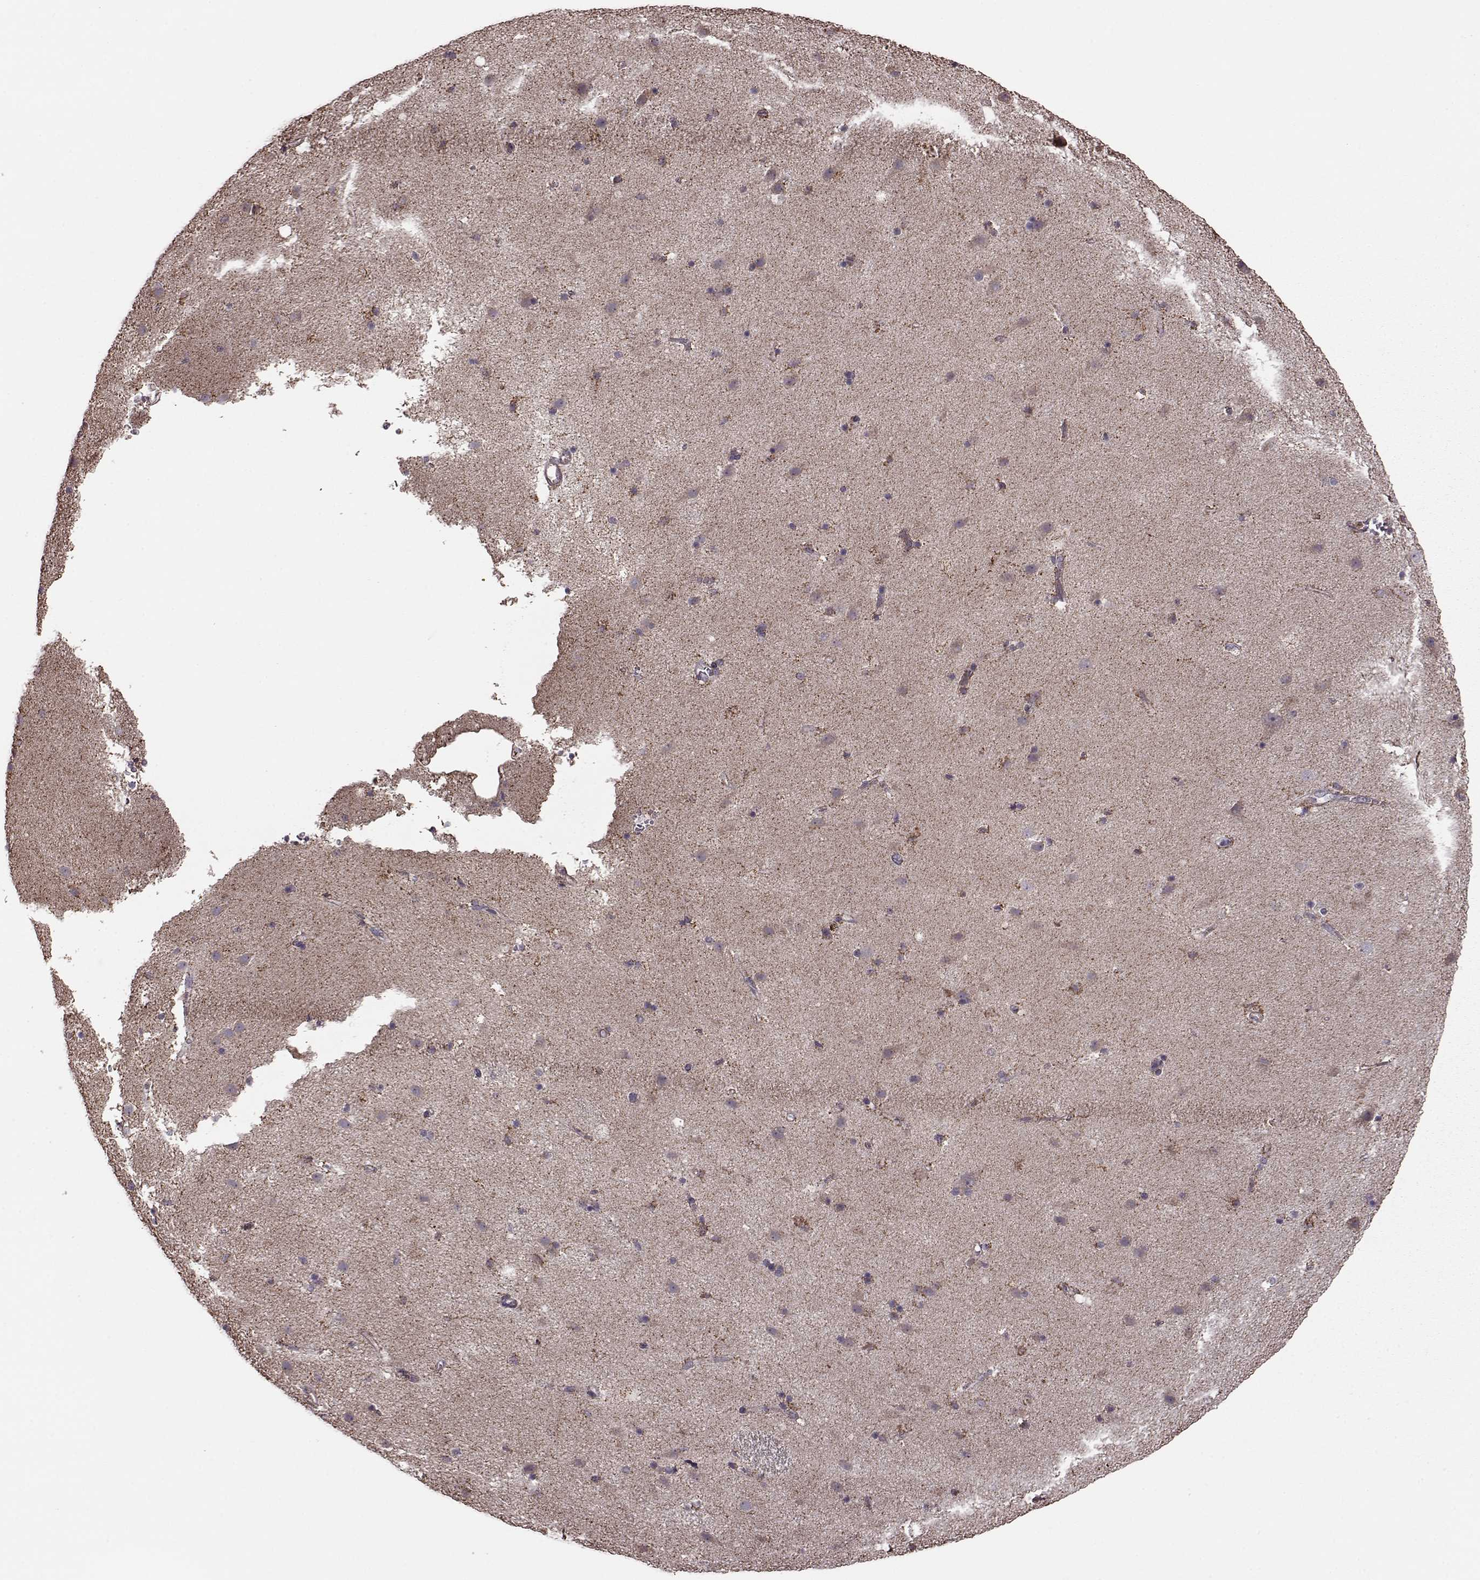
{"staining": {"intensity": "negative", "quantity": "none", "location": "none"}, "tissue": "caudate", "cell_type": "Glial cells", "image_type": "normal", "snomed": [{"axis": "morphology", "description": "Normal tissue, NOS"}, {"axis": "topography", "description": "Lateral ventricle wall"}], "caption": "Protein analysis of unremarkable caudate exhibits no significant positivity in glial cells. The staining was performed using DAB (3,3'-diaminobenzidine) to visualize the protein expression in brown, while the nuclei were stained in blue with hematoxylin (Magnification: 20x).", "gene": "PUDP", "patient": {"sex": "female", "age": 71}}